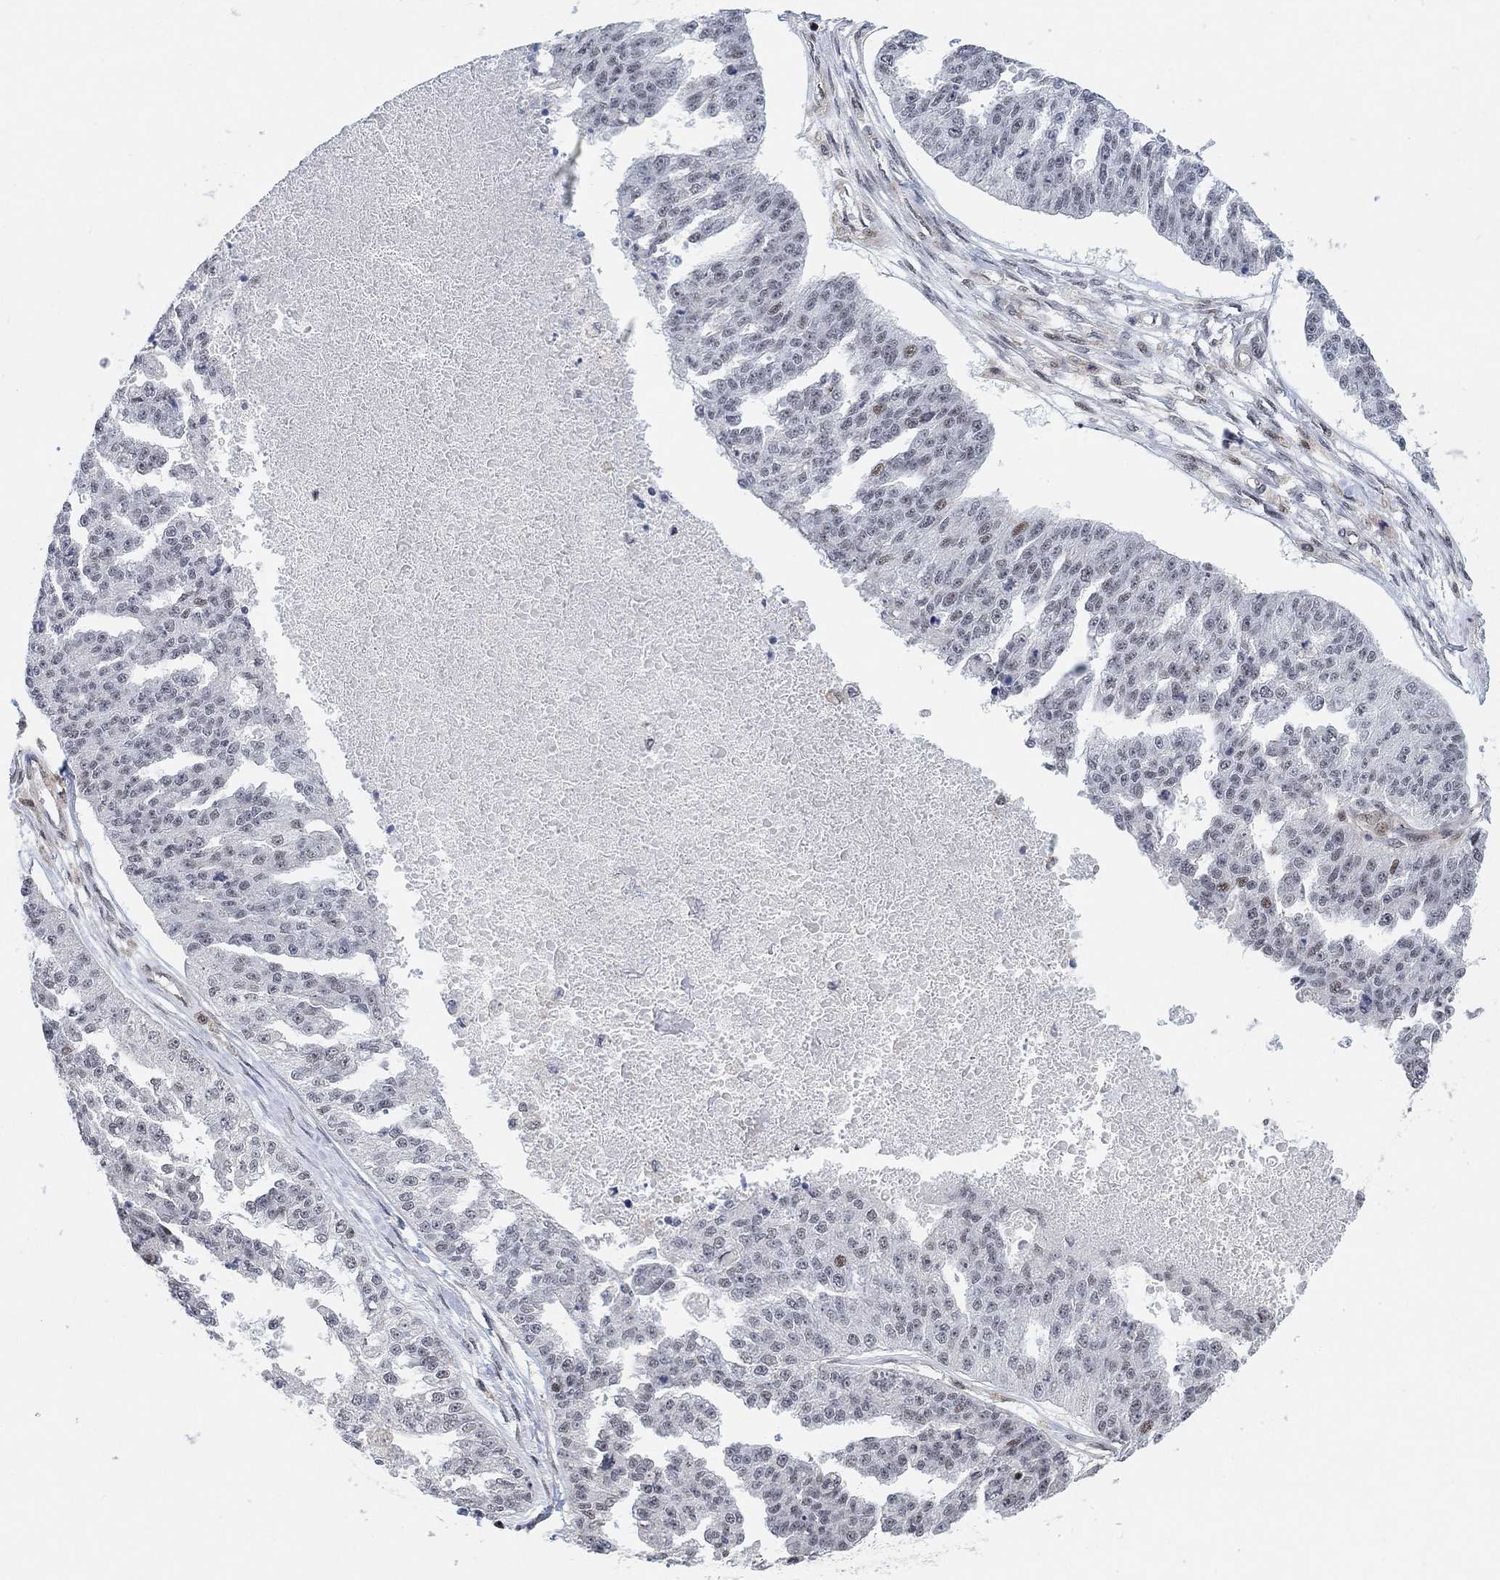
{"staining": {"intensity": "weak", "quantity": "<25%", "location": "nuclear"}, "tissue": "ovarian cancer", "cell_type": "Tumor cells", "image_type": "cancer", "snomed": [{"axis": "morphology", "description": "Cystadenocarcinoma, serous, NOS"}, {"axis": "topography", "description": "Ovary"}], "caption": "Tumor cells are negative for protein expression in human ovarian cancer.", "gene": "PWWP2B", "patient": {"sex": "female", "age": 58}}